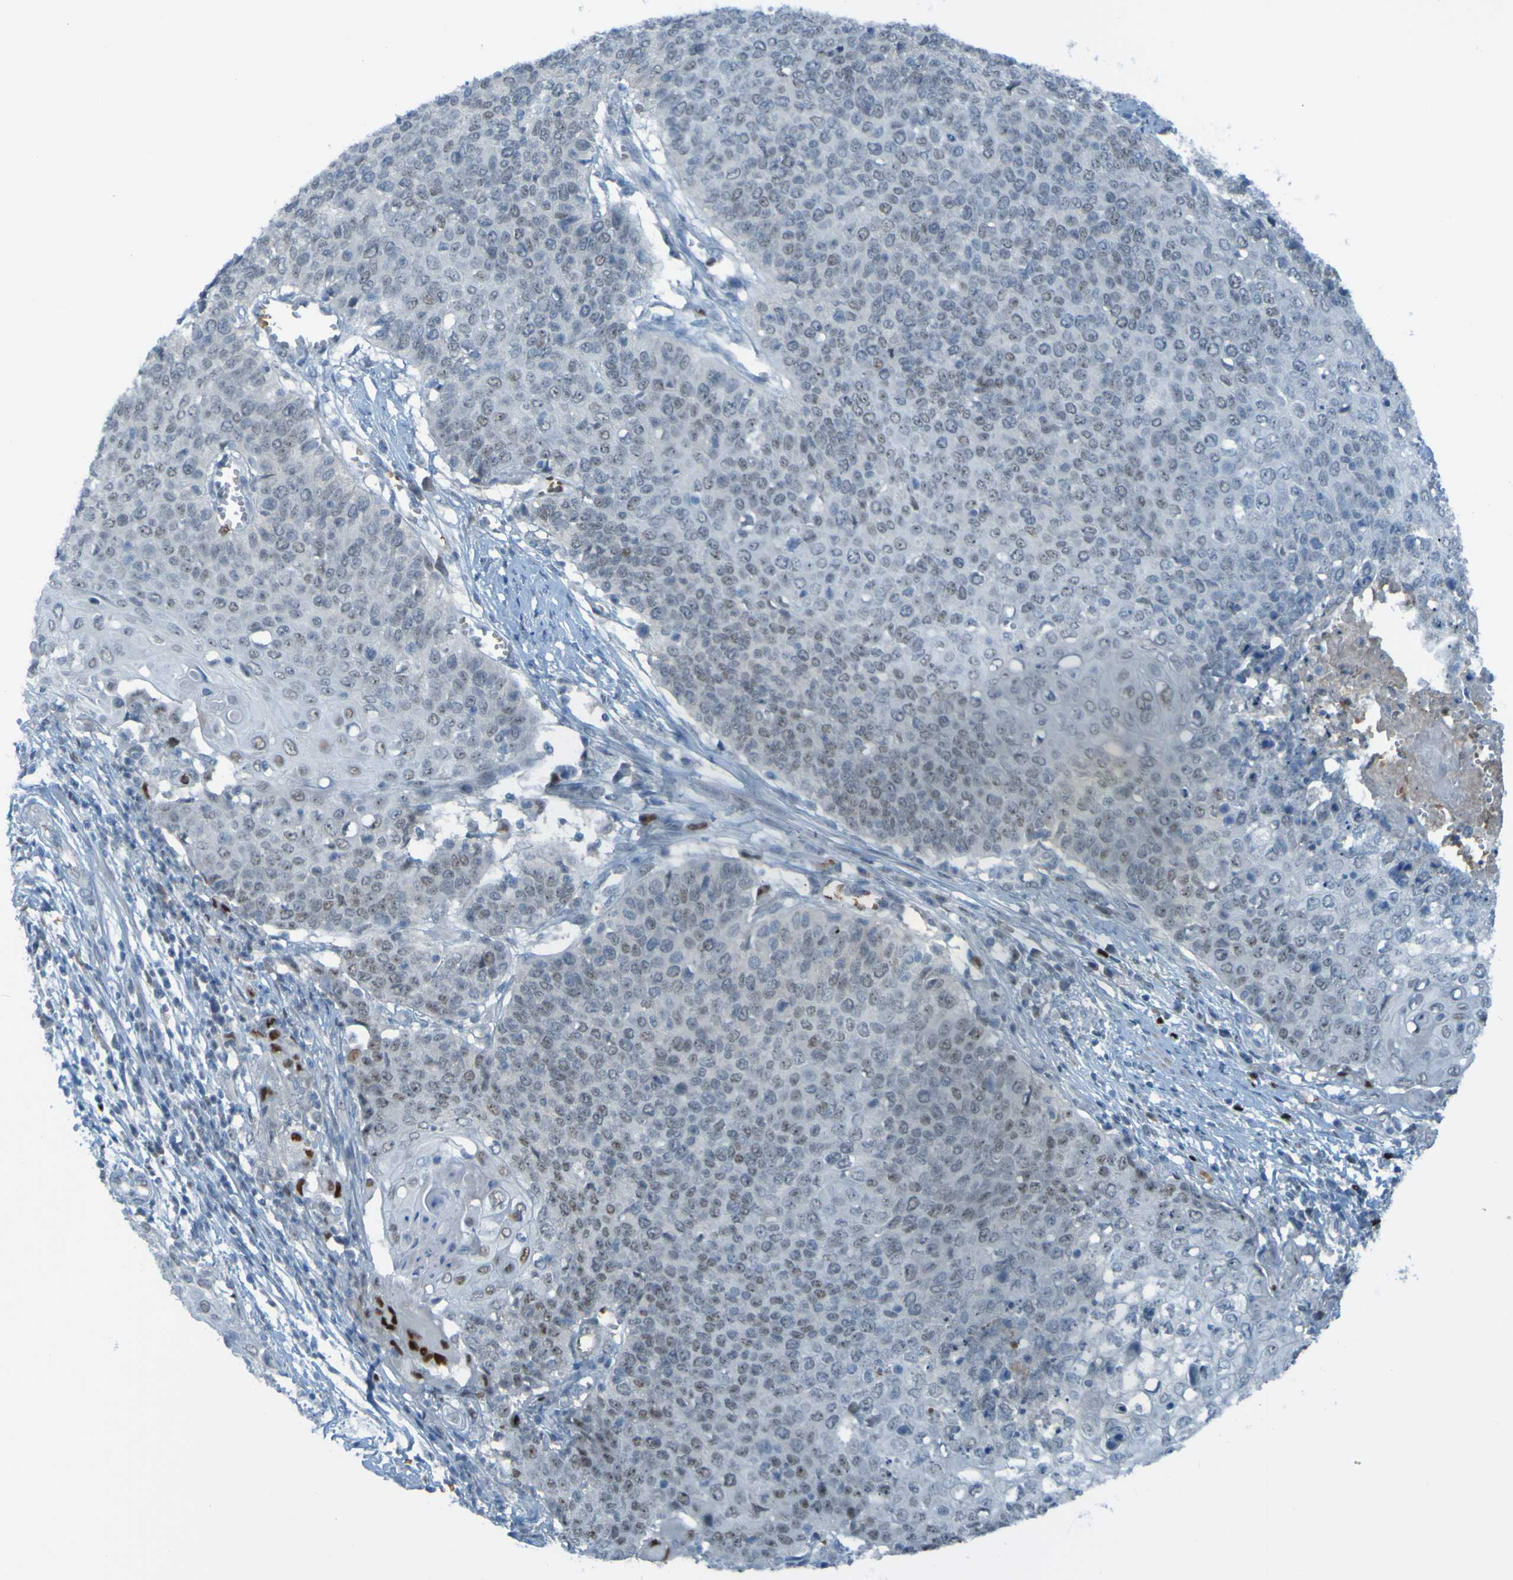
{"staining": {"intensity": "negative", "quantity": "none", "location": "none"}, "tissue": "cervical cancer", "cell_type": "Tumor cells", "image_type": "cancer", "snomed": [{"axis": "morphology", "description": "Squamous cell carcinoma, NOS"}, {"axis": "topography", "description": "Cervix"}], "caption": "Tumor cells are negative for brown protein staining in cervical cancer. (Immunohistochemistry (ihc), brightfield microscopy, high magnification).", "gene": "USP36", "patient": {"sex": "female", "age": 39}}